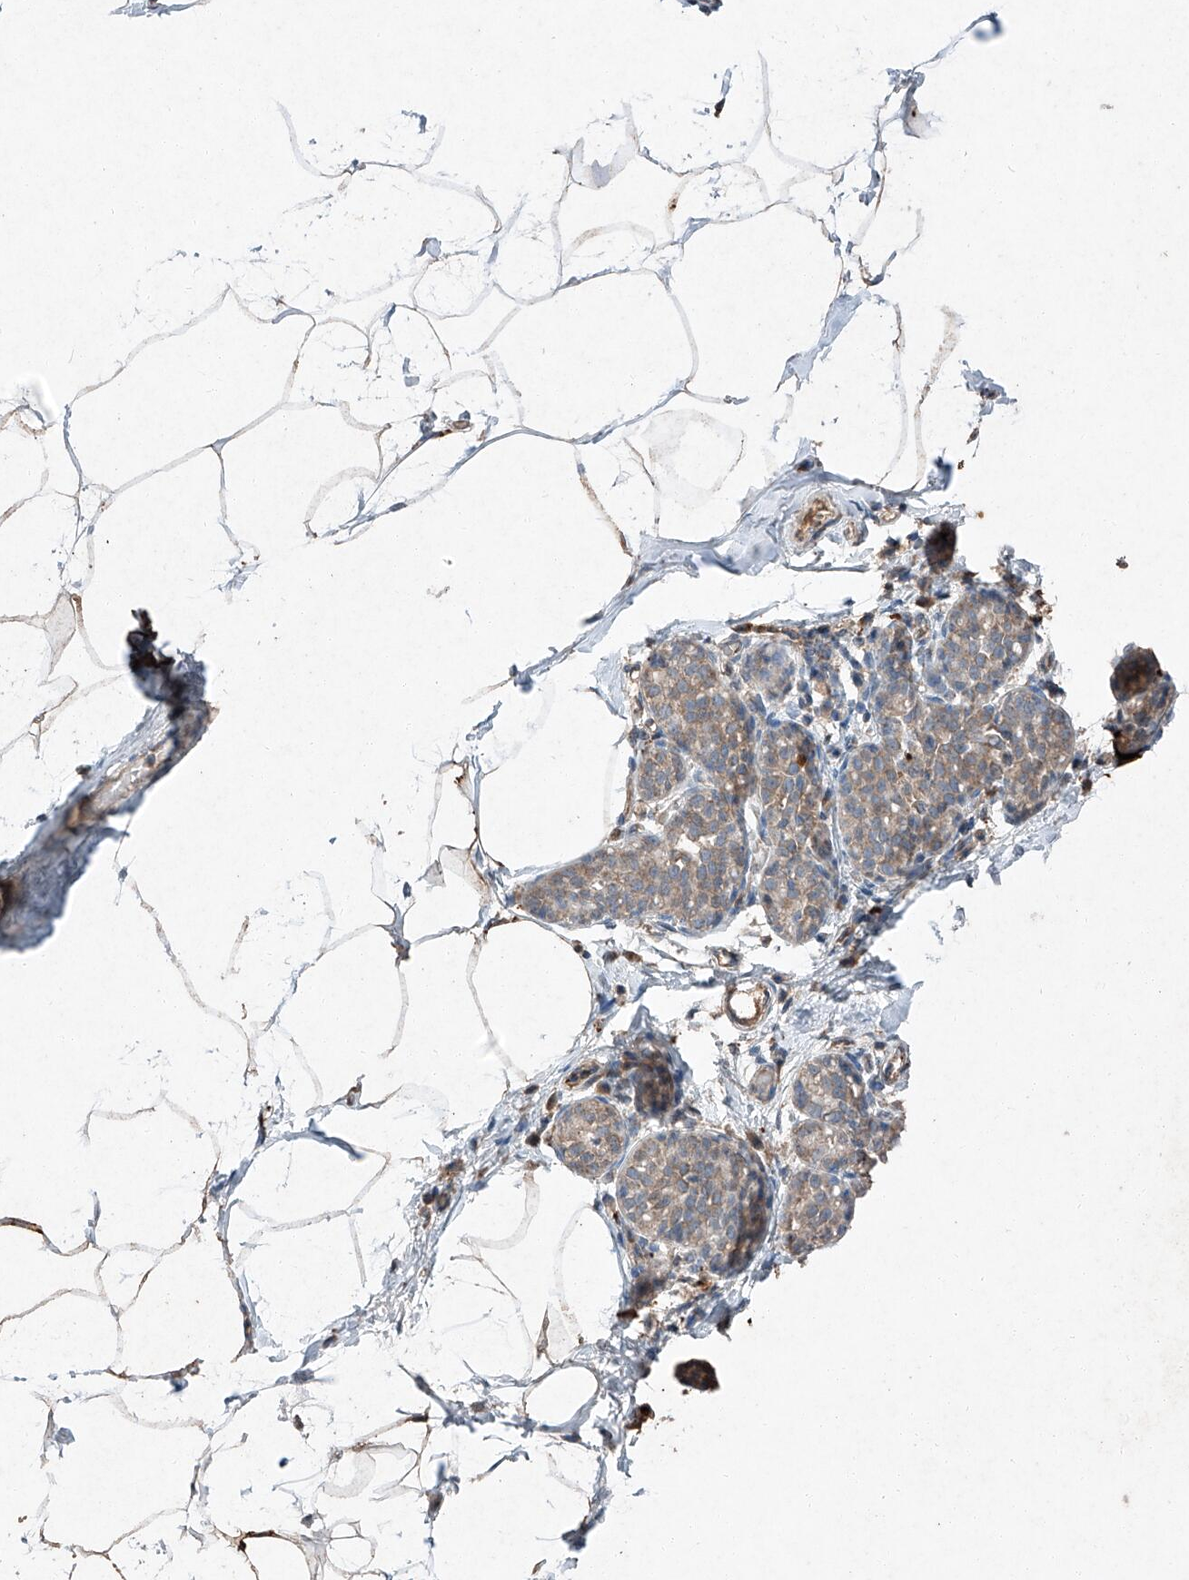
{"staining": {"intensity": "weak", "quantity": ">75%", "location": "cytoplasmic/membranous"}, "tissue": "breast", "cell_type": "Adipocytes", "image_type": "normal", "snomed": [{"axis": "morphology", "description": "Normal tissue, NOS"}, {"axis": "morphology", "description": "Lobular carcinoma"}, {"axis": "topography", "description": "Breast"}], "caption": "This photomicrograph shows immunohistochemistry staining of normal human breast, with low weak cytoplasmic/membranous expression in about >75% of adipocytes.", "gene": "RUSC1", "patient": {"sex": "female", "age": 62}}